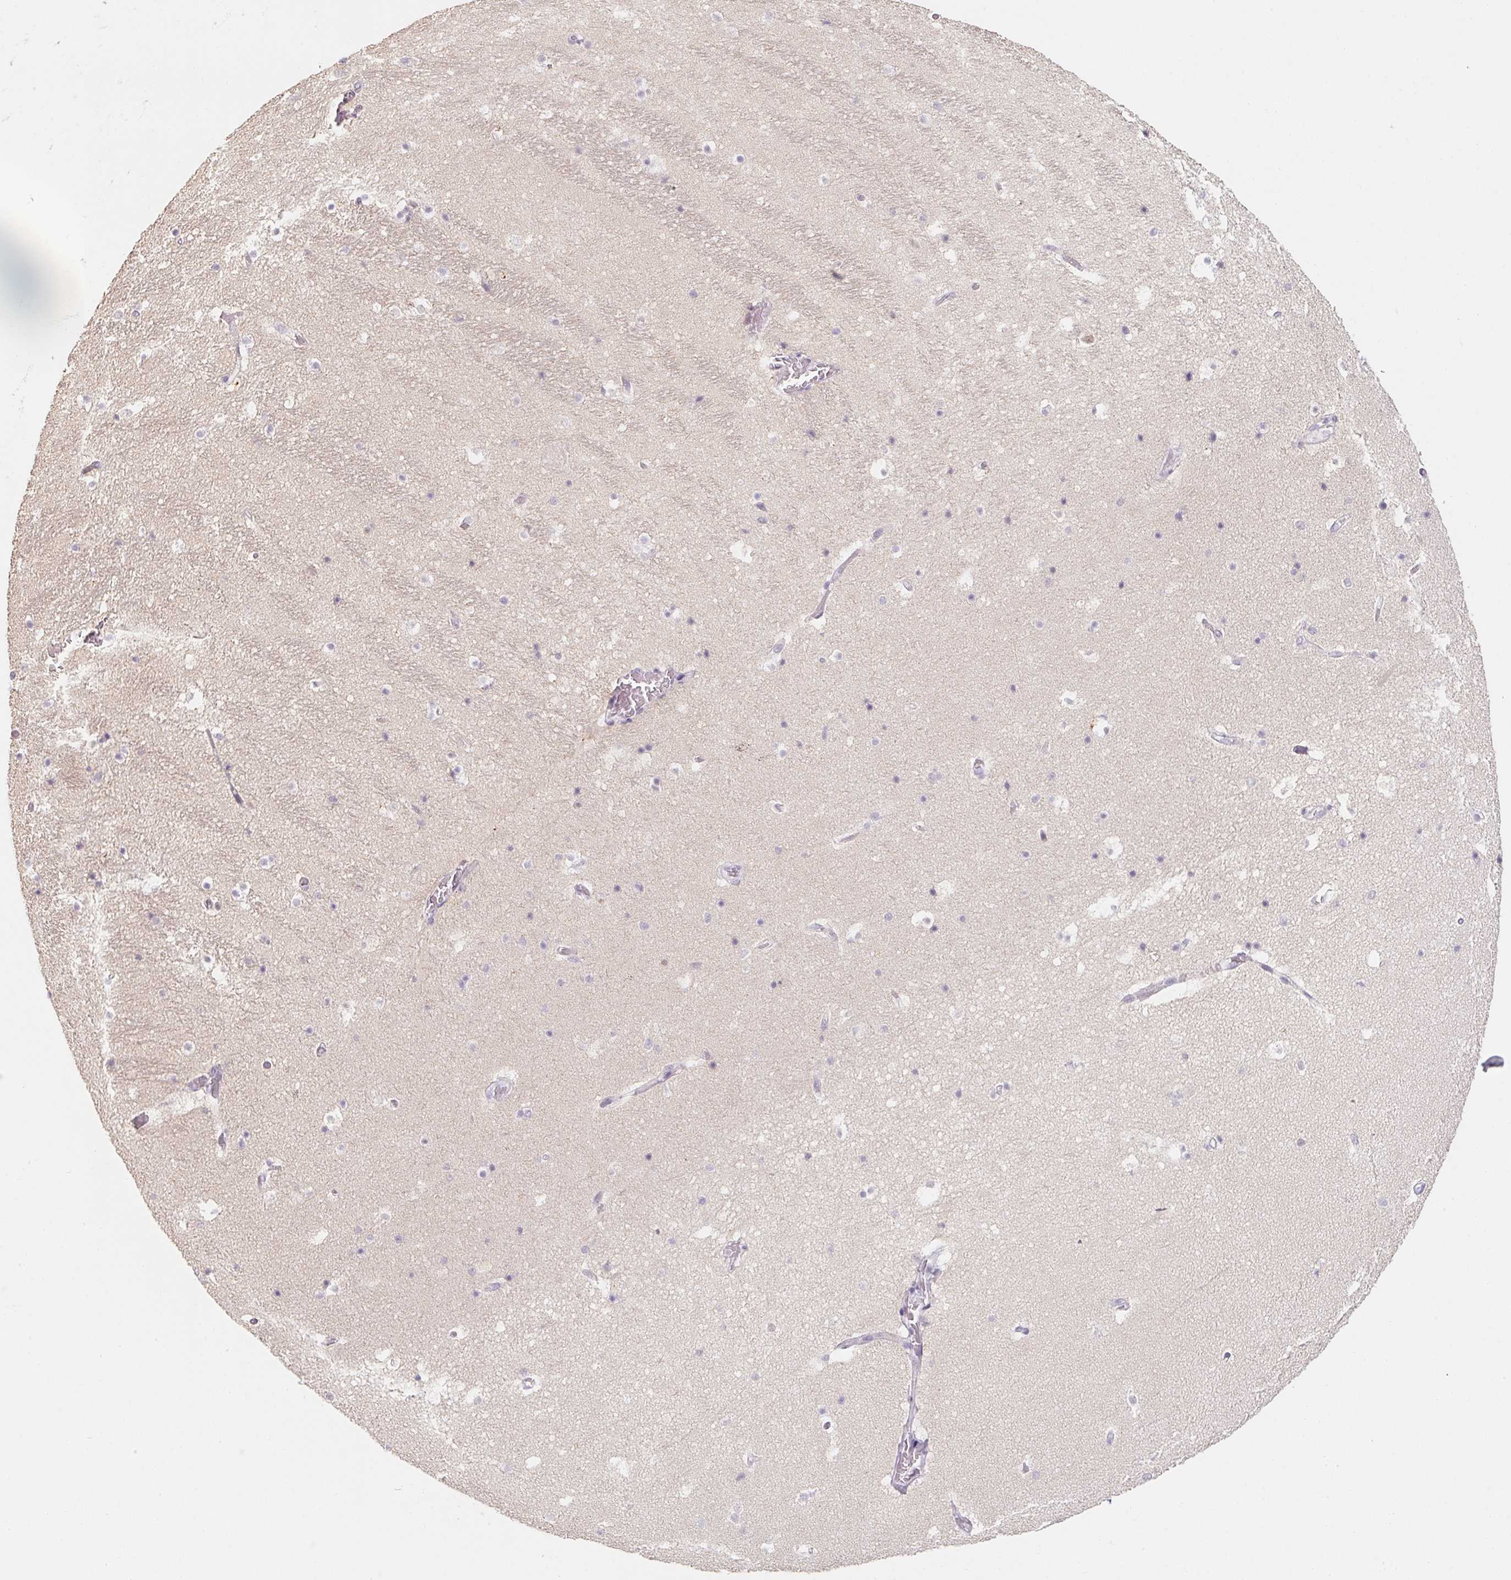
{"staining": {"intensity": "negative", "quantity": "none", "location": "none"}, "tissue": "hippocampus", "cell_type": "Glial cells", "image_type": "normal", "snomed": [{"axis": "morphology", "description": "Normal tissue, NOS"}, {"axis": "topography", "description": "Hippocampus"}], "caption": "This image is of unremarkable hippocampus stained with immunohistochemistry (IHC) to label a protein in brown with the nuclei are counter-stained blue. There is no positivity in glial cells. (DAB (3,3'-diaminobenzidine) immunohistochemistry (IHC), high magnification).", "gene": "CAPZA3", "patient": {"sex": "male", "age": 26}}